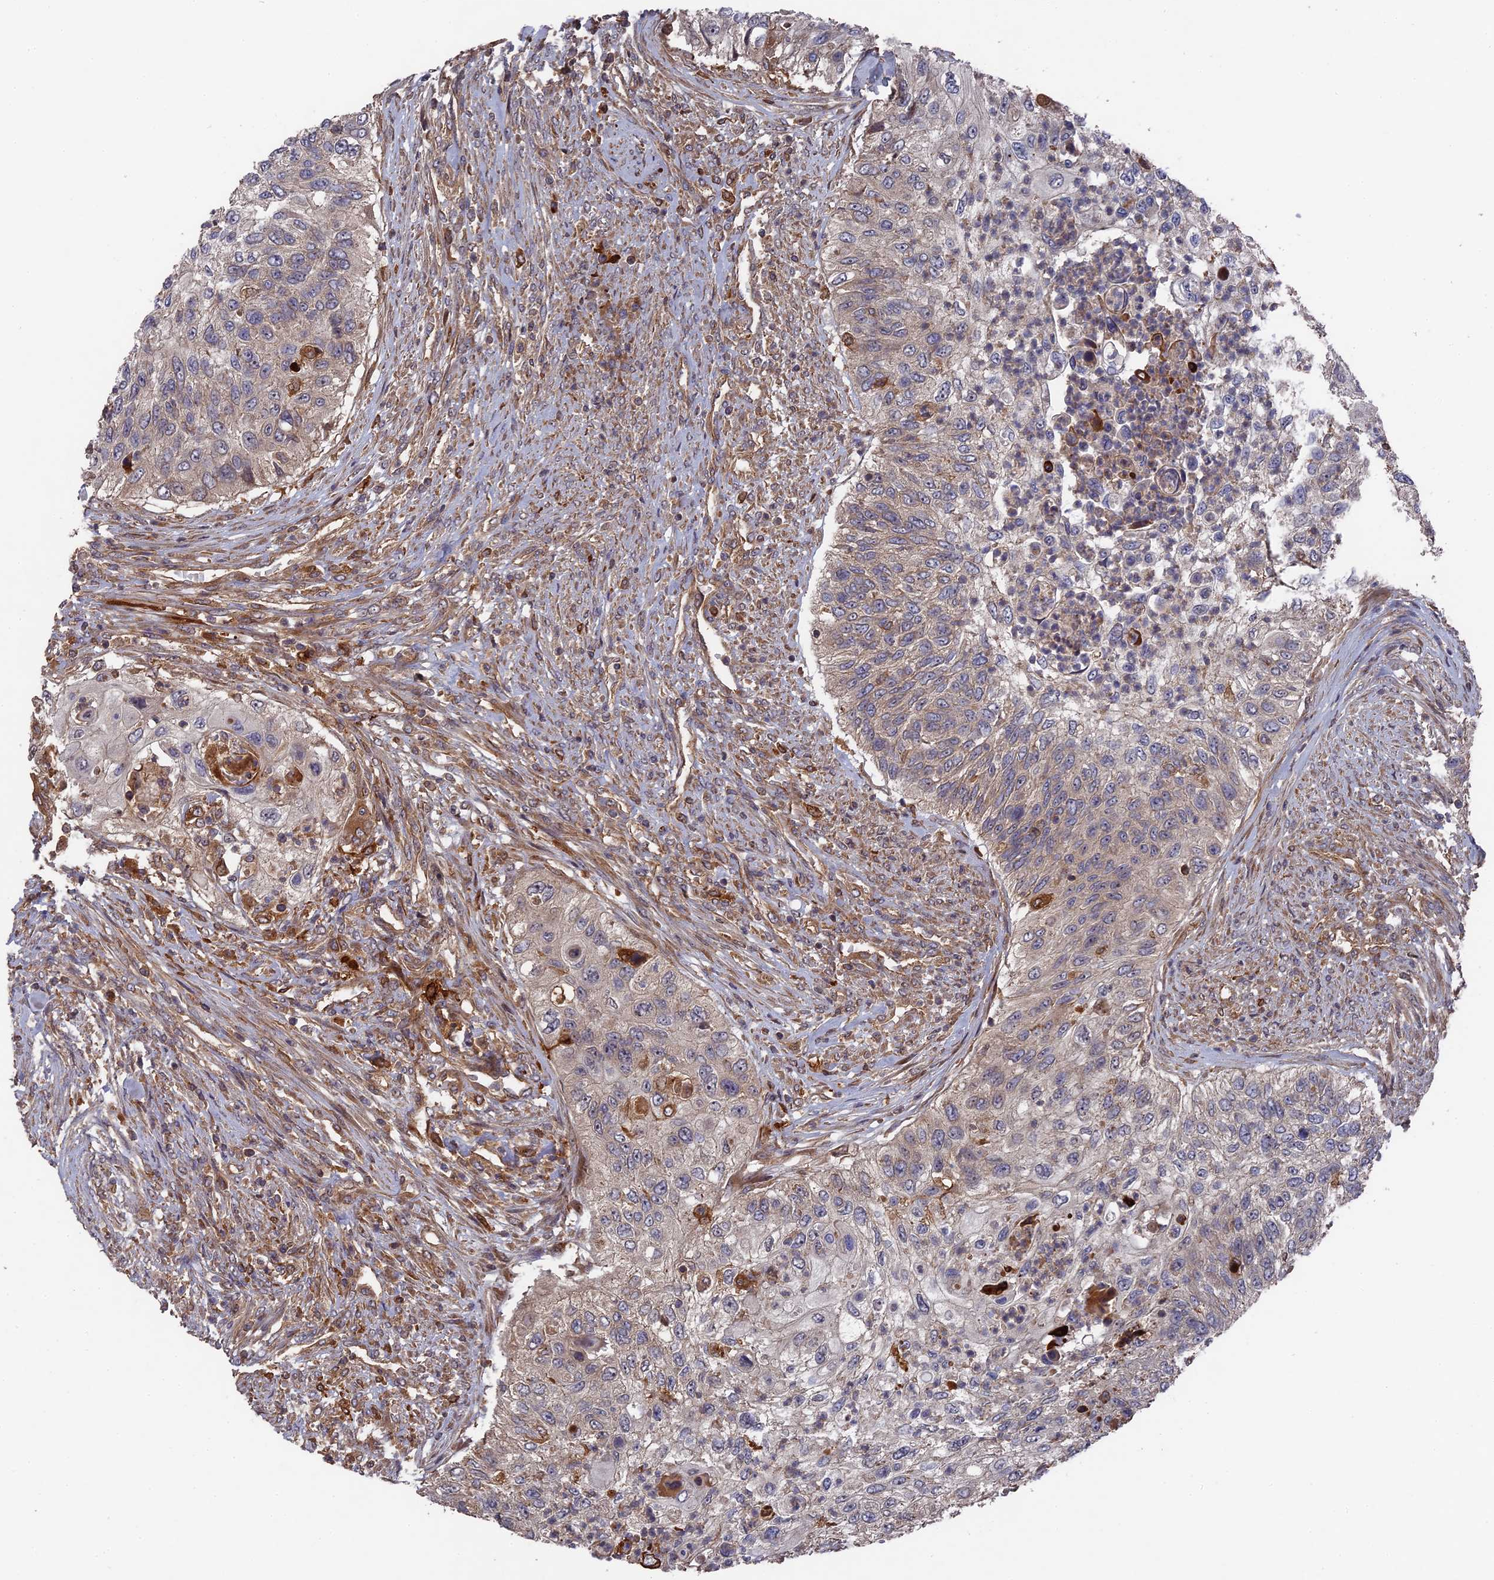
{"staining": {"intensity": "weak", "quantity": "<25%", "location": "cytoplasmic/membranous"}, "tissue": "urothelial cancer", "cell_type": "Tumor cells", "image_type": "cancer", "snomed": [{"axis": "morphology", "description": "Urothelial carcinoma, High grade"}, {"axis": "topography", "description": "Urinary bladder"}], "caption": "Protein analysis of urothelial cancer displays no significant expression in tumor cells. (DAB IHC visualized using brightfield microscopy, high magnification).", "gene": "DEF8", "patient": {"sex": "female", "age": 60}}